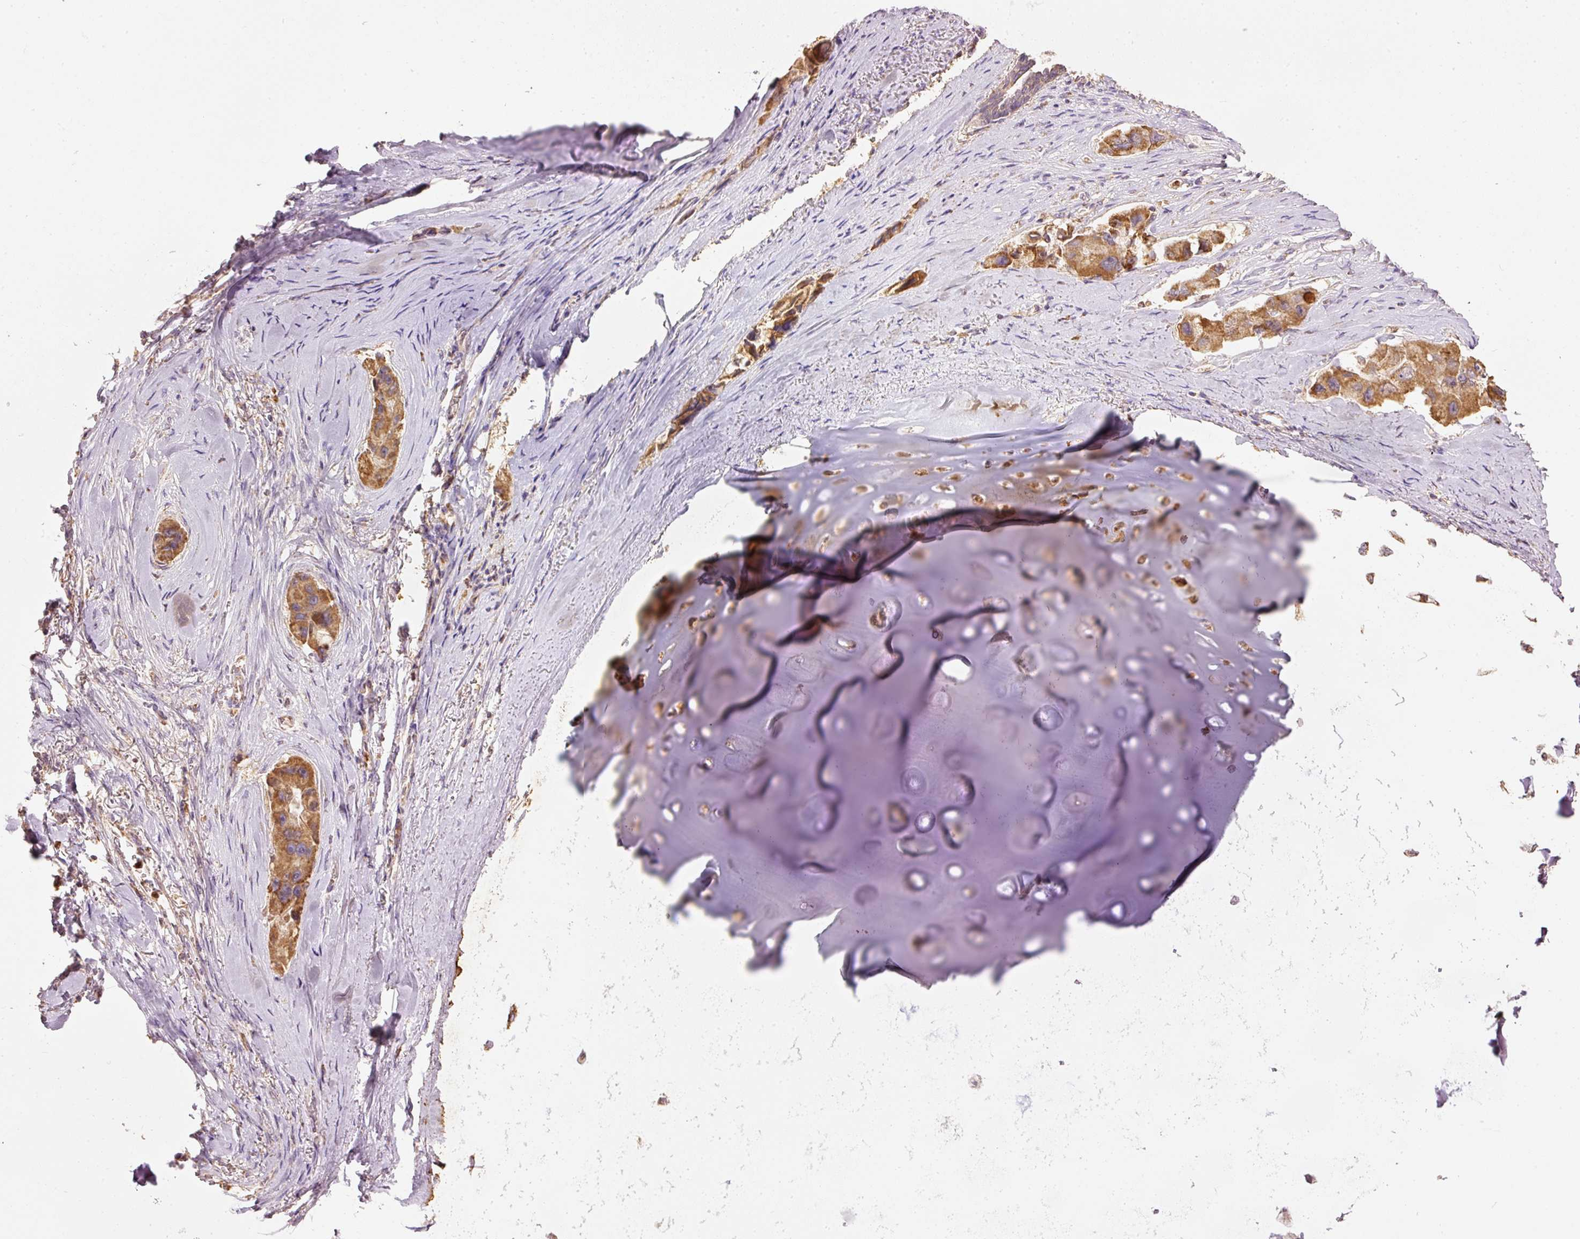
{"staining": {"intensity": "moderate", "quantity": ">75%", "location": "cytoplasmic/membranous"}, "tissue": "lung cancer", "cell_type": "Tumor cells", "image_type": "cancer", "snomed": [{"axis": "morphology", "description": "Adenocarcinoma, NOS"}, {"axis": "topography", "description": "Lung"}], "caption": "Moderate cytoplasmic/membranous positivity is appreciated in approximately >75% of tumor cells in lung cancer.", "gene": "PSENEN", "patient": {"sex": "female", "age": 54}}